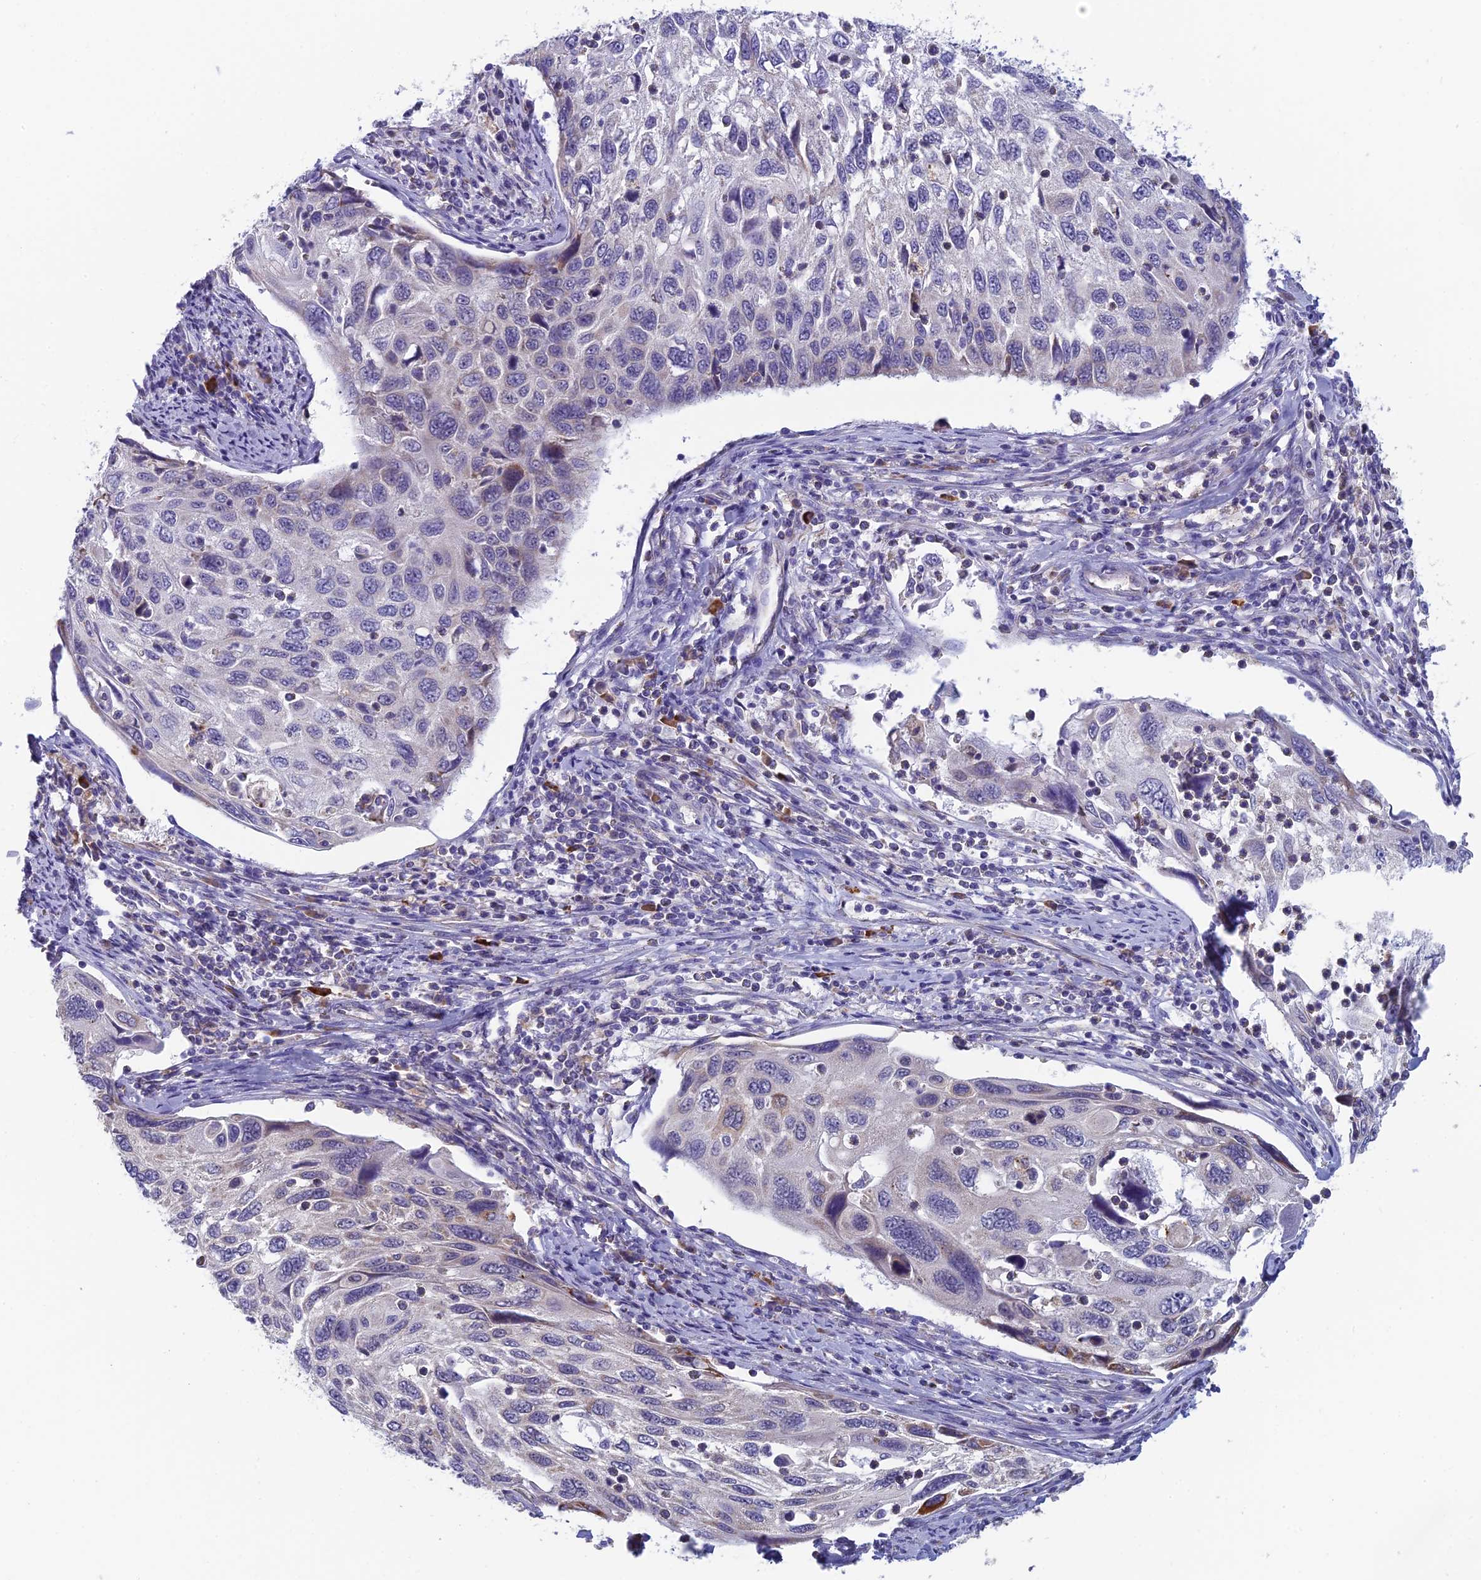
{"staining": {"intensity": "moderate", "quantity": "<25%", "location": "cytoplasmic/membranous"}, "tissue": "cervical cancer", "cell_type": "Tumor cells", "image_type": "cancer", "snomed": [{"axis": "morphology", "description": "Squamous cell carcinoma, NOS"}, {"axis": "topography", "description": "Cervix"}], "caption": "High-magnification brightfield microscopy of cervical cancer stained with DAB (brown) and counterstained with hematoxylin (blue). tumor cells exhibit moderate cytoplasmic/membranous staining is present in approximately<25% of cells.", "gene": "MRI1", "patient": {"sex": "female", "age": 70}}